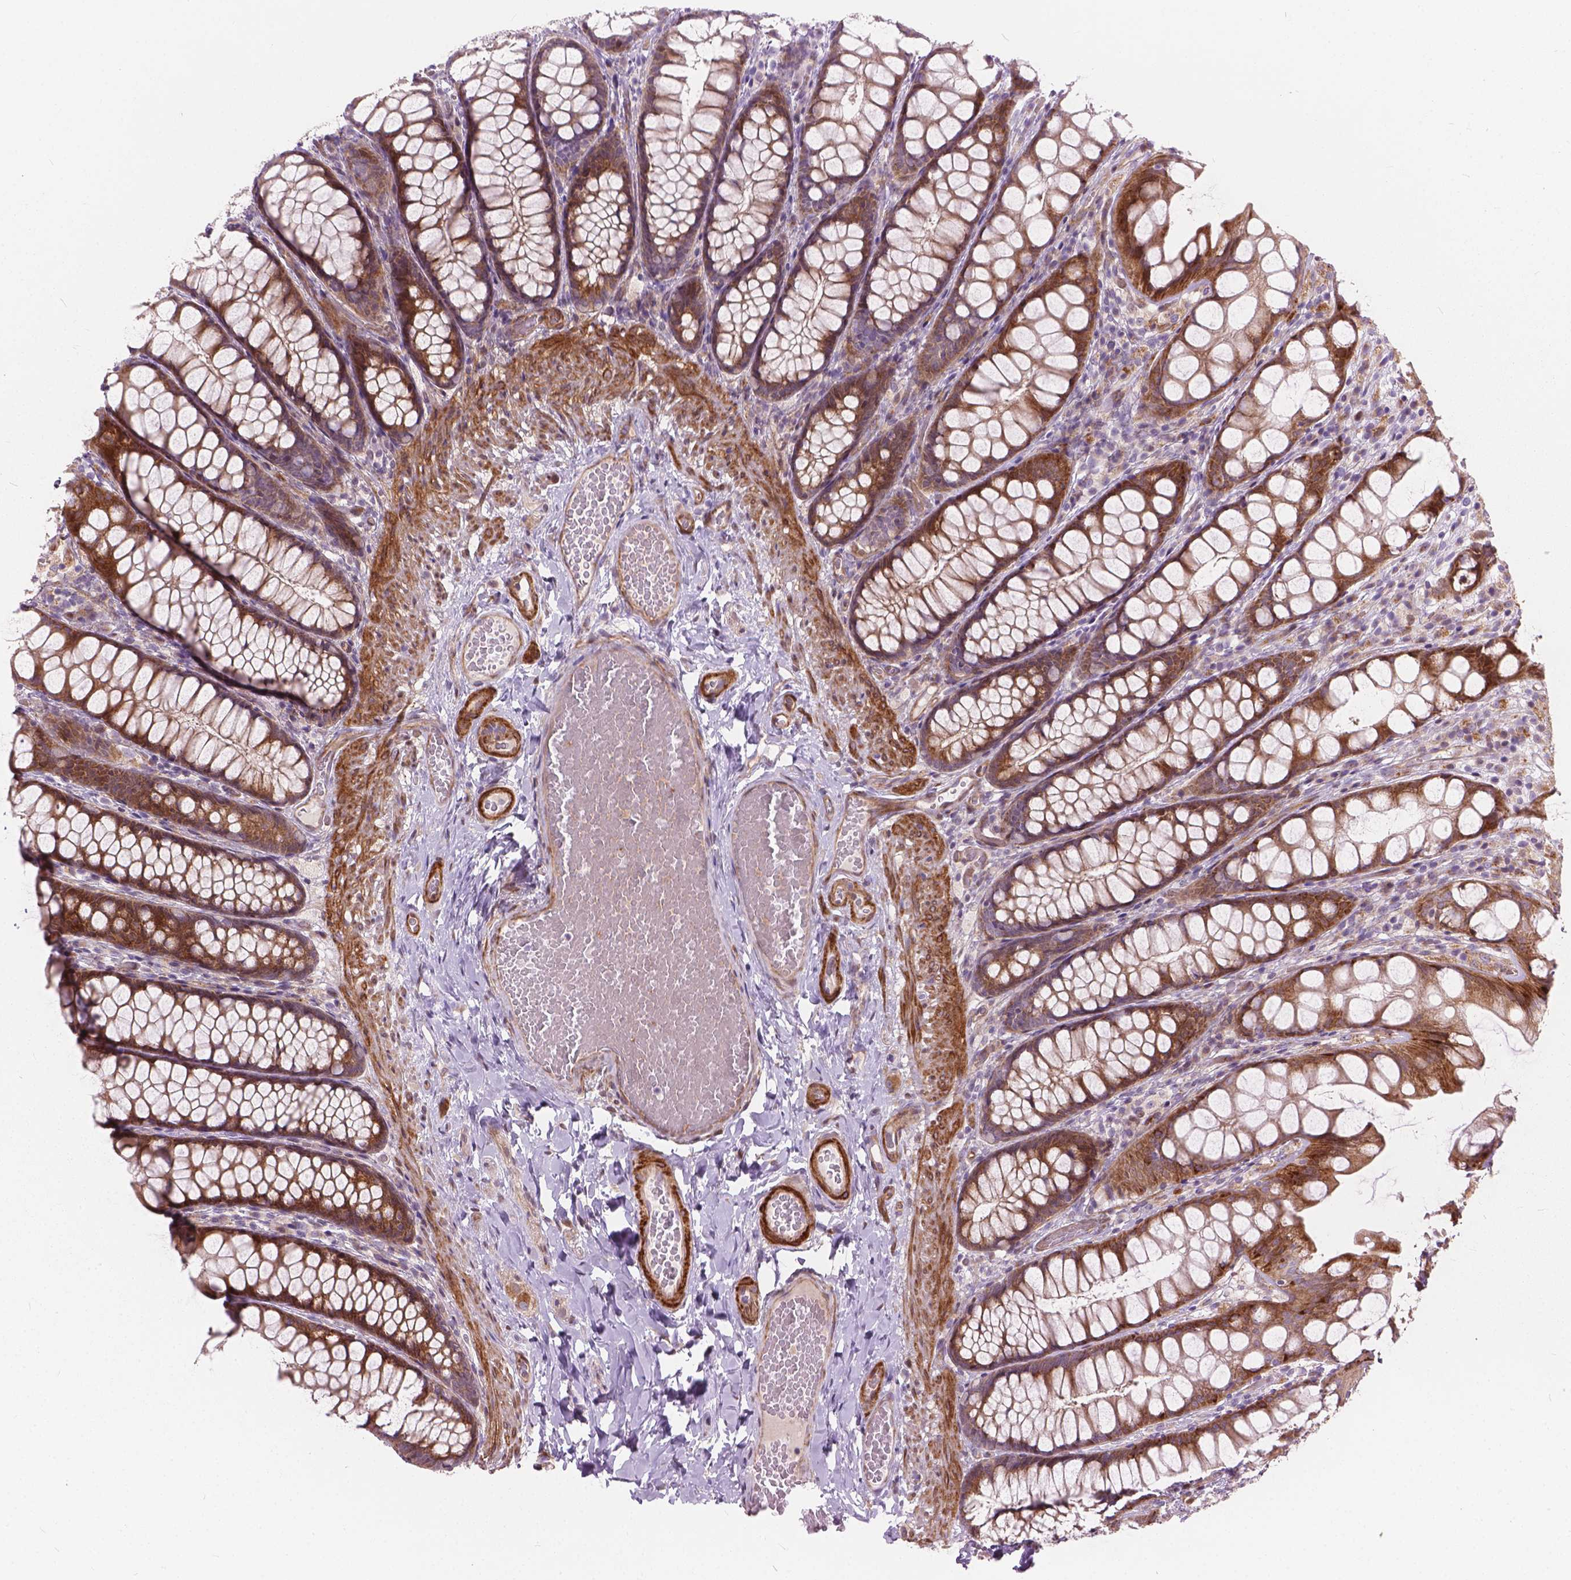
{"staining": {"intensity": "moderate", "quantity": ">75%", "location": "cytoplasmic/membranous"}, "tissue": "colon", "cell_type": "Endothelial cells", "image_type": "normal", "snomed": [{"axis": "morphology", "description": "Normal tissue, NOS"}, {"axis": "topography", "description": "Colon"}], "caption": "Endothelial cells exhibit medium levels of moderate cytoplasmic/membranous positivity in about >75% of cells in normal human colon. (DAB = brown stain, brightfield microscopy at high magnification).", "gene": "MORN1", "patient": {"sex": "male", "age": 47}}